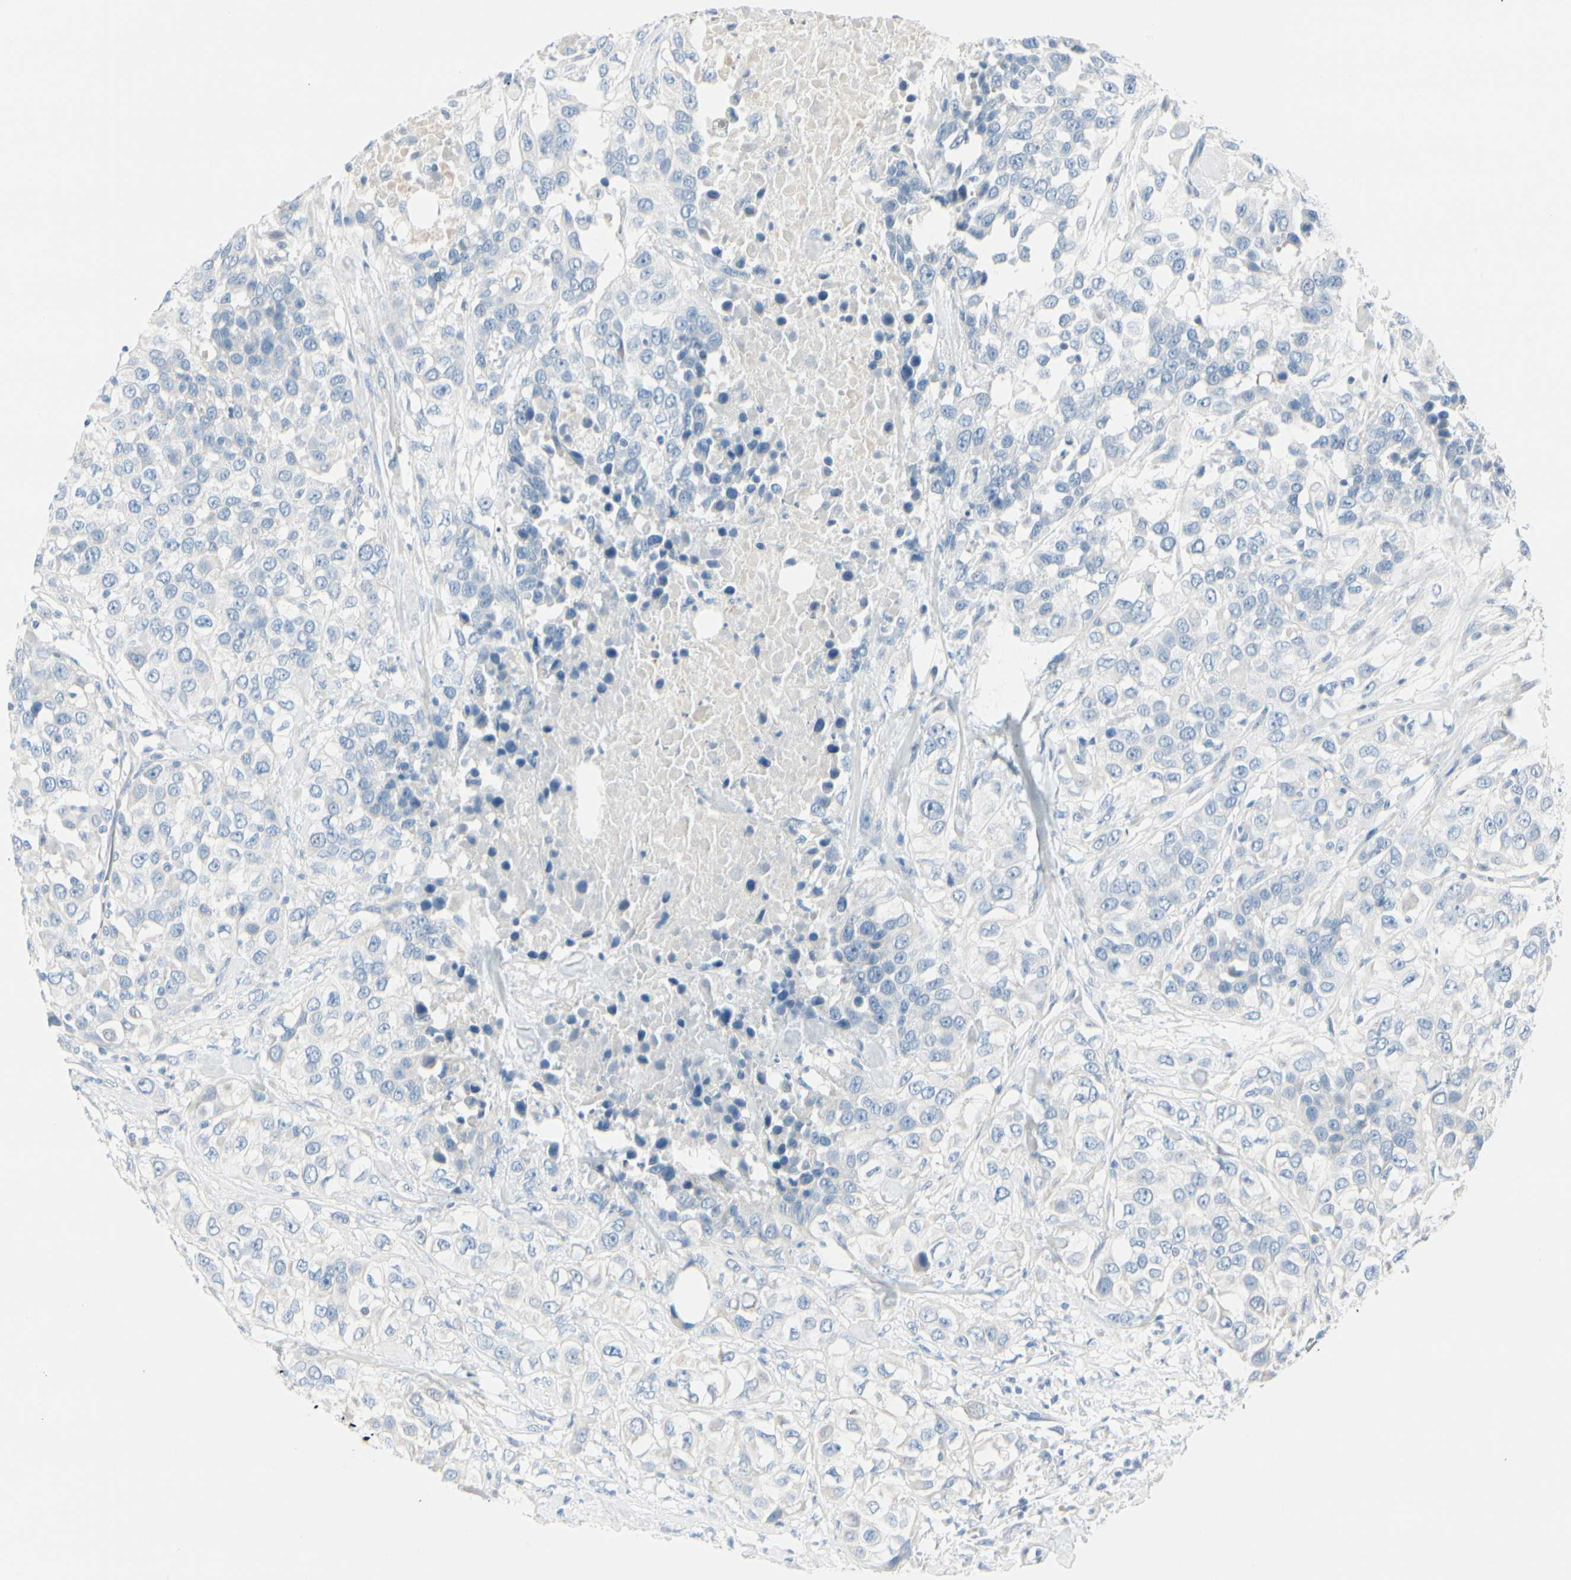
{"staining": {"intensity": "negative", "quantity": "none", "location": "none"}, "tissue": "urothelial cancer", "cell_type": "Tumor cells", "image_type": "cancer", "snomed": [{"axis": "morphology", "description": "Urothelial carcinoma, High grade"}, {"axis": "topography", "description": "Urinary bladder"}], "caption": "The micrograph displays no staining of tumor cells in urothelial cancer. The staining was performed using DAB (3,3'-diaminobenzidine) to visualize the protein expression in brown, while the nuclei were stained in blue with hematoxylin (Magnification: 20x).", "gene": "CDHR5", "patient": {"sex": "female", "age": 80}}